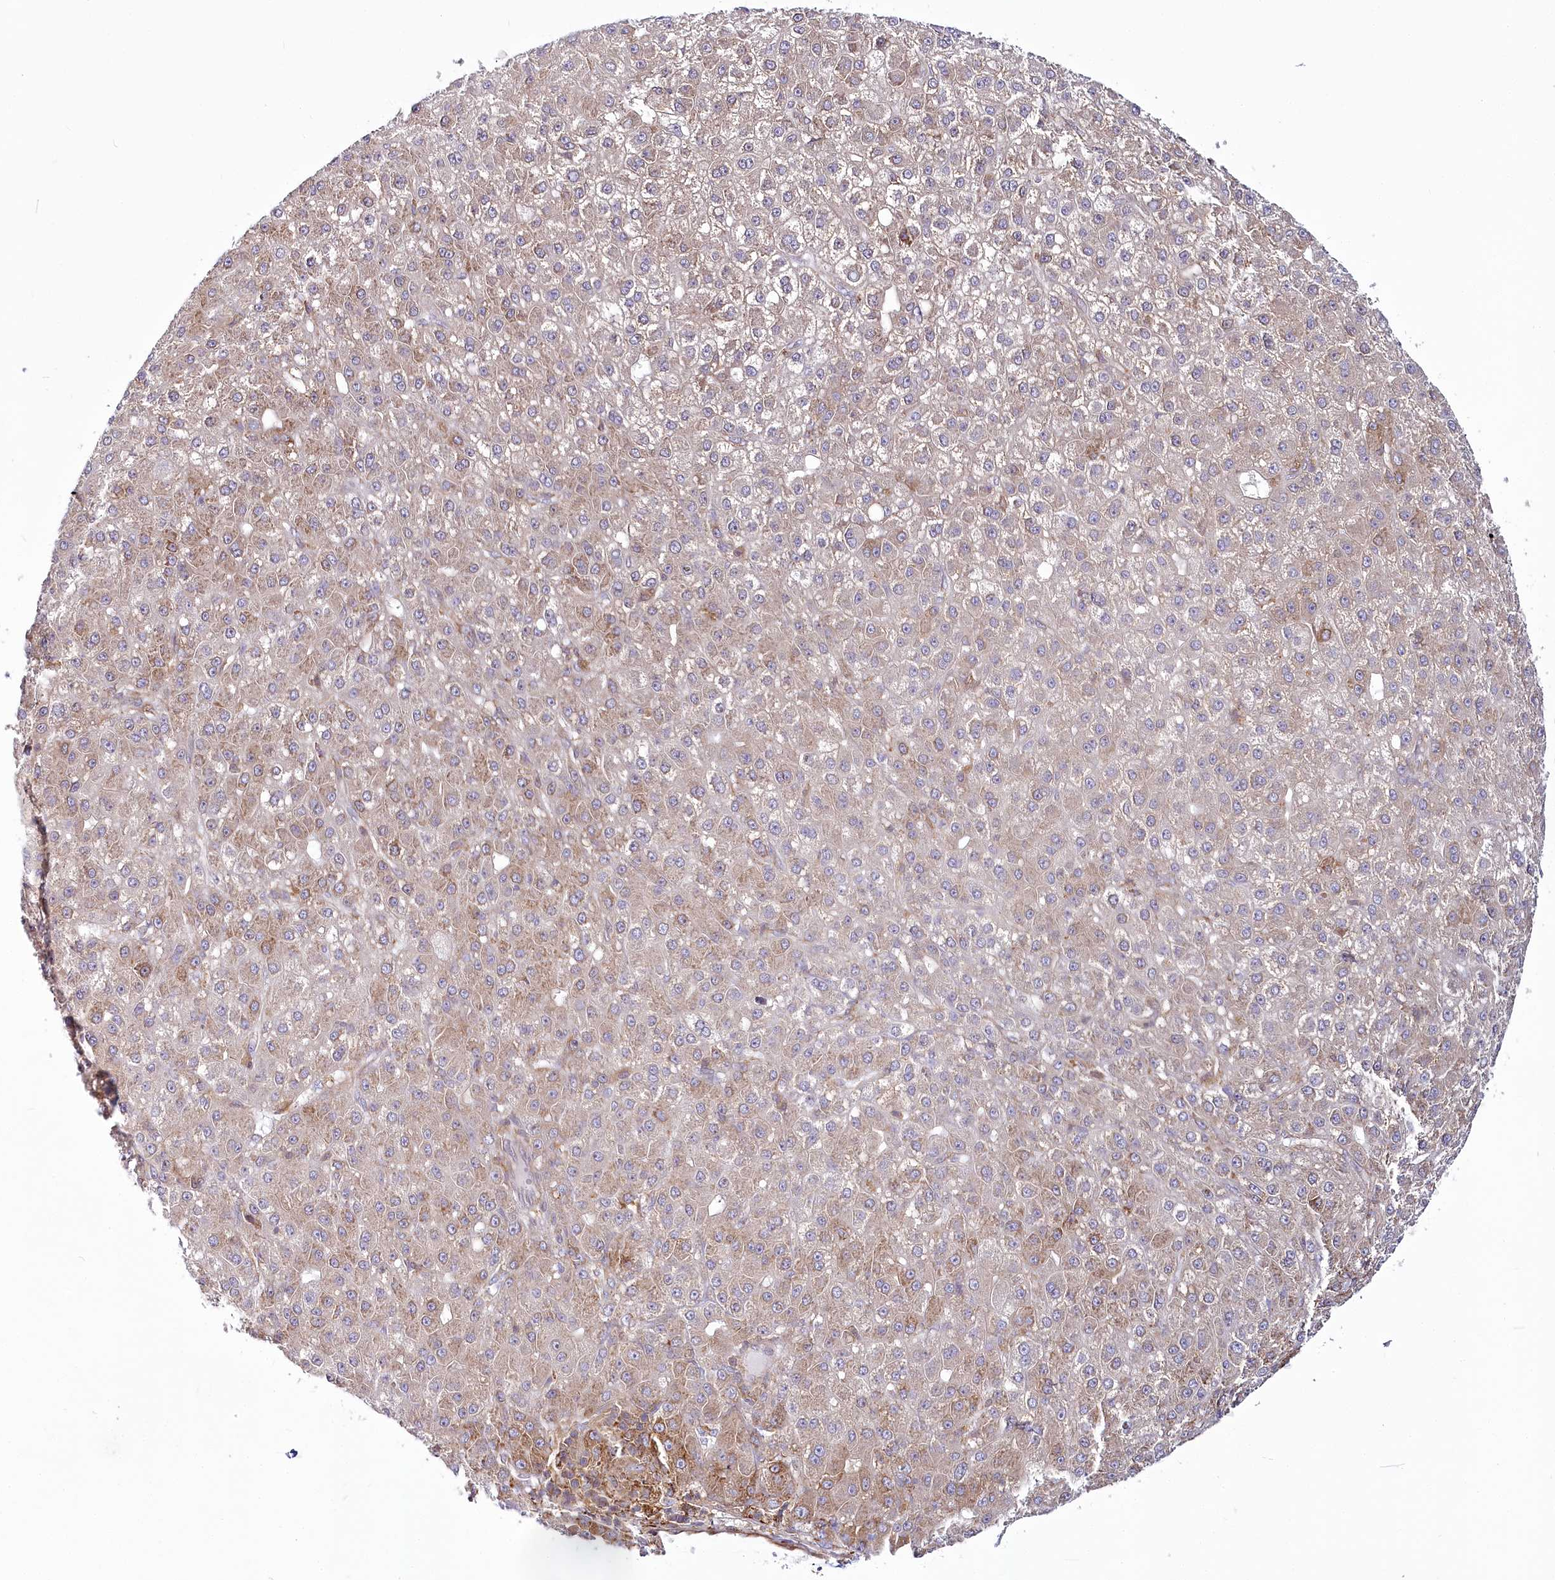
{"staining": {"intensity": "weak", "quantity": "25%-75%", "location": "cytoplasmic/membranous"}, "tissue": "liver cancer", "cell_type": "Tumor cells", "image_type": "cancer", "snomed": [{"axis": "morphology", "description": "Carcinoma, Hepatocellular, NOS"}, {"axis": "topography", "description": "Liver"}], "caption": "Weak cytoplasmic/membranous protein staining is identified in approximately 25%-75% of tumor cells in liver cancer.", "gene": "POGLUT1", "patient": {"sex": "male", "age": 67}}